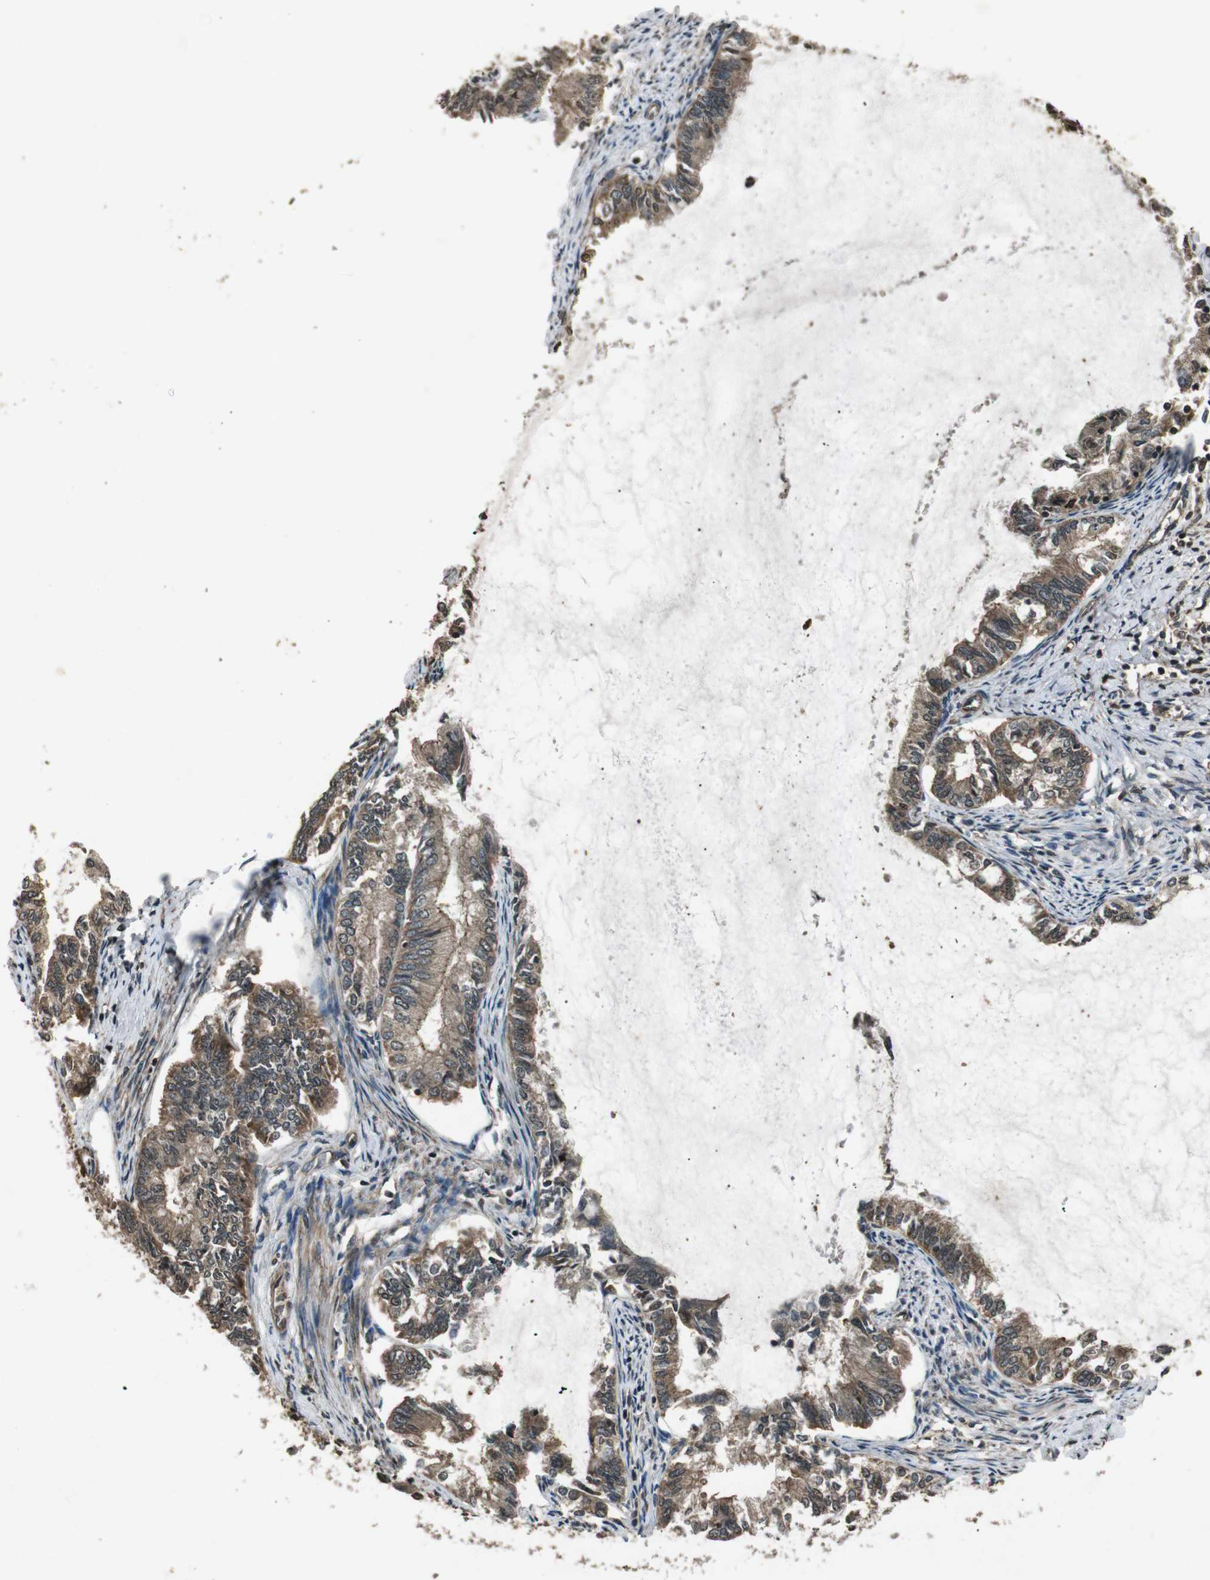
{"staining": {"intensity": "moderate", "quantity": ">75%", "location": "cytoplasmic/membranous"}, "tissue": "endometrial cancer", "cell_type": "Tumor cells", "image_type": "cancer", "snomed": [{"axis": "morphology", "description": "Adenocarcinoma, NOS"}, {"axis": "topography", "description": "Endometrium"}], "caption": "Endometrial cancer (adenocarcinoma) stained for a protein demonstrates moderate cytoplasmic/membranous positivity in tumor cells. (DAB (3,3'-diaminobenzidine) = brown stain, brightfield microscopy at high magnification).", "gene": "PLK2", "patient": {"sex": "female", "age": 86}}